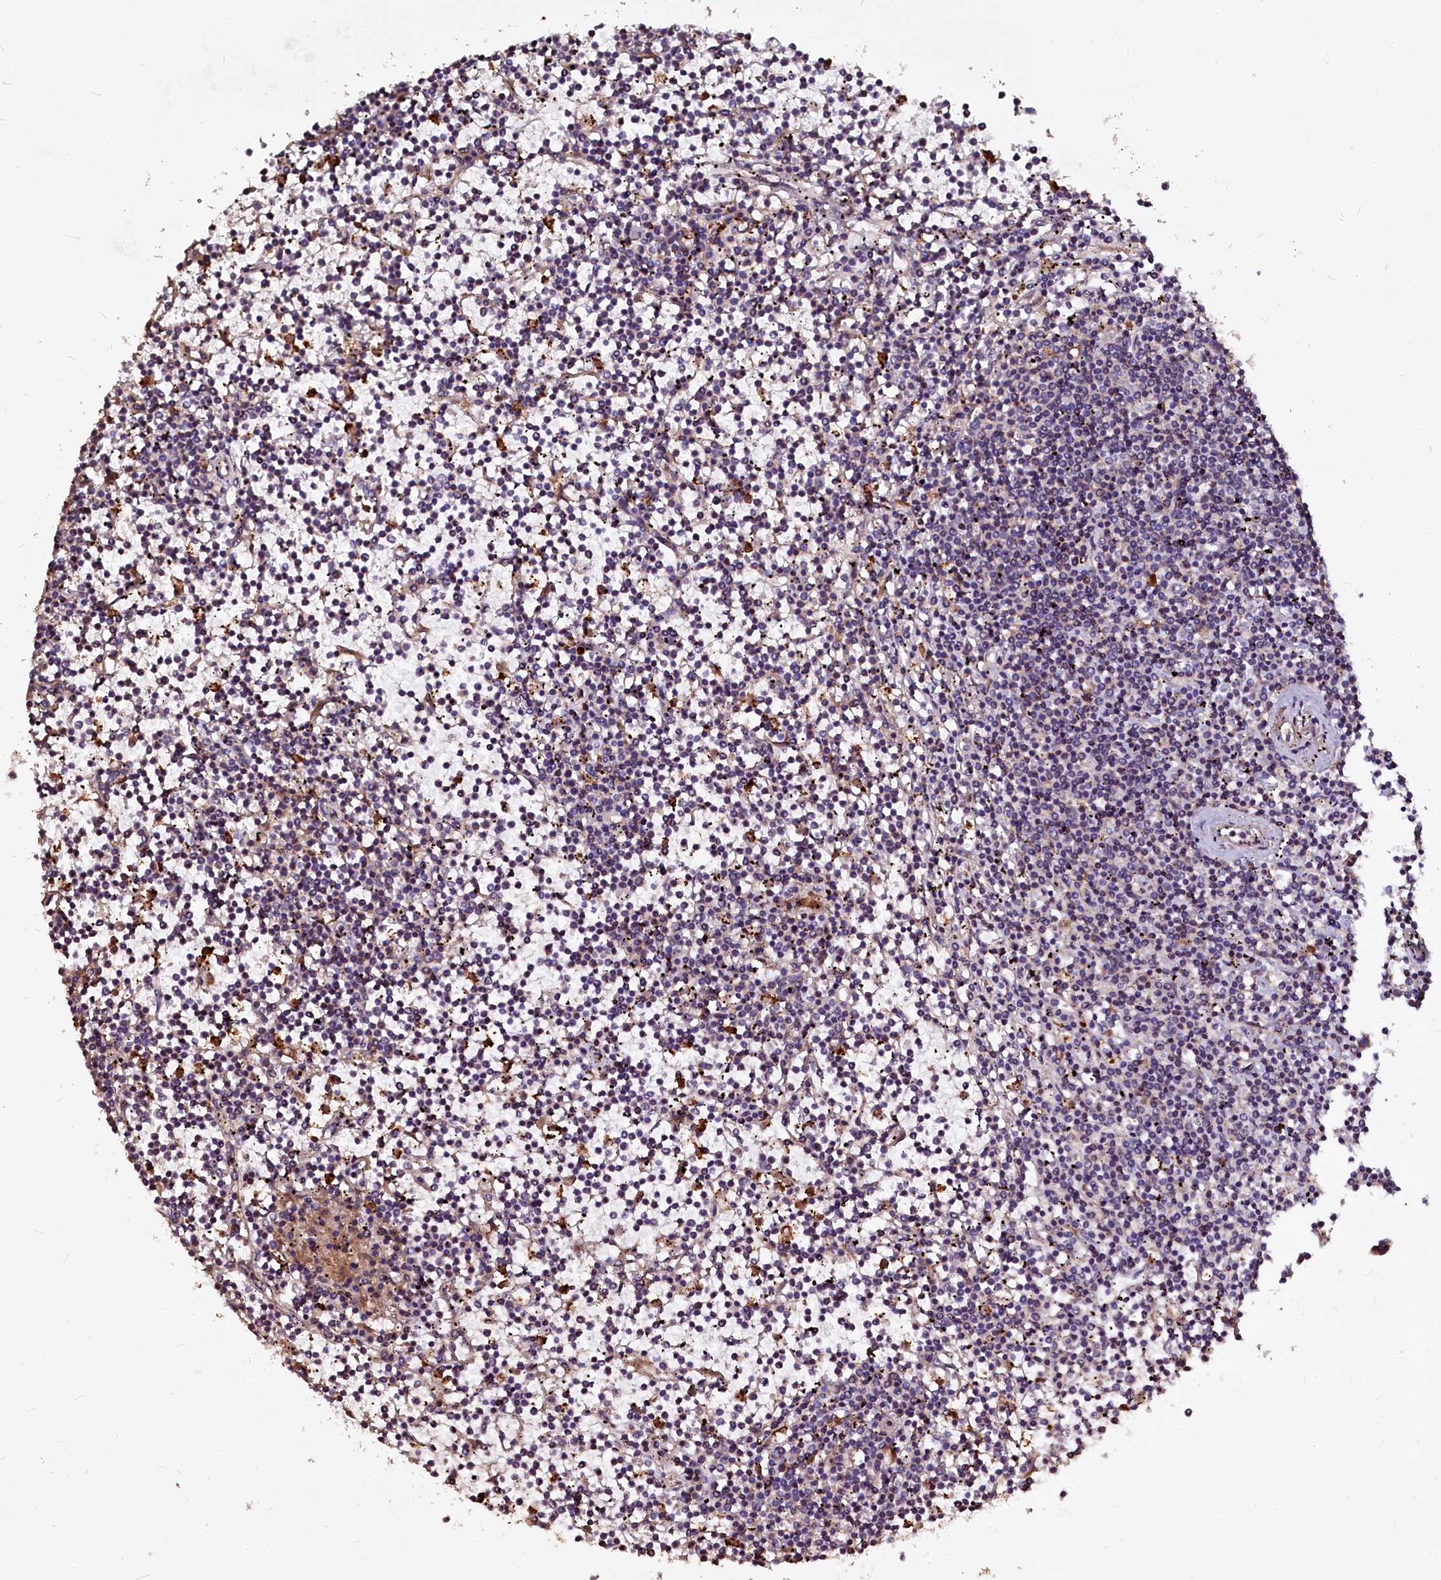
{"staining": {"intensity": "negative", "quantity": "none", "location": "none"}, "tissue": "lymphoma", "cell_type": "Tumor cells", "image_type": "cancer", "snomed": [{"axis": "morphology", "description": "Malignant lymphoma, non-Hodgkin's type, Low grade"}, {"axis": "topography", "description": "Spleen"}], "caption": "Tumor cells show no significant staining in lymphoma.", "gene": "ATG101", "patient": {"sex": "female", "age": 19}}